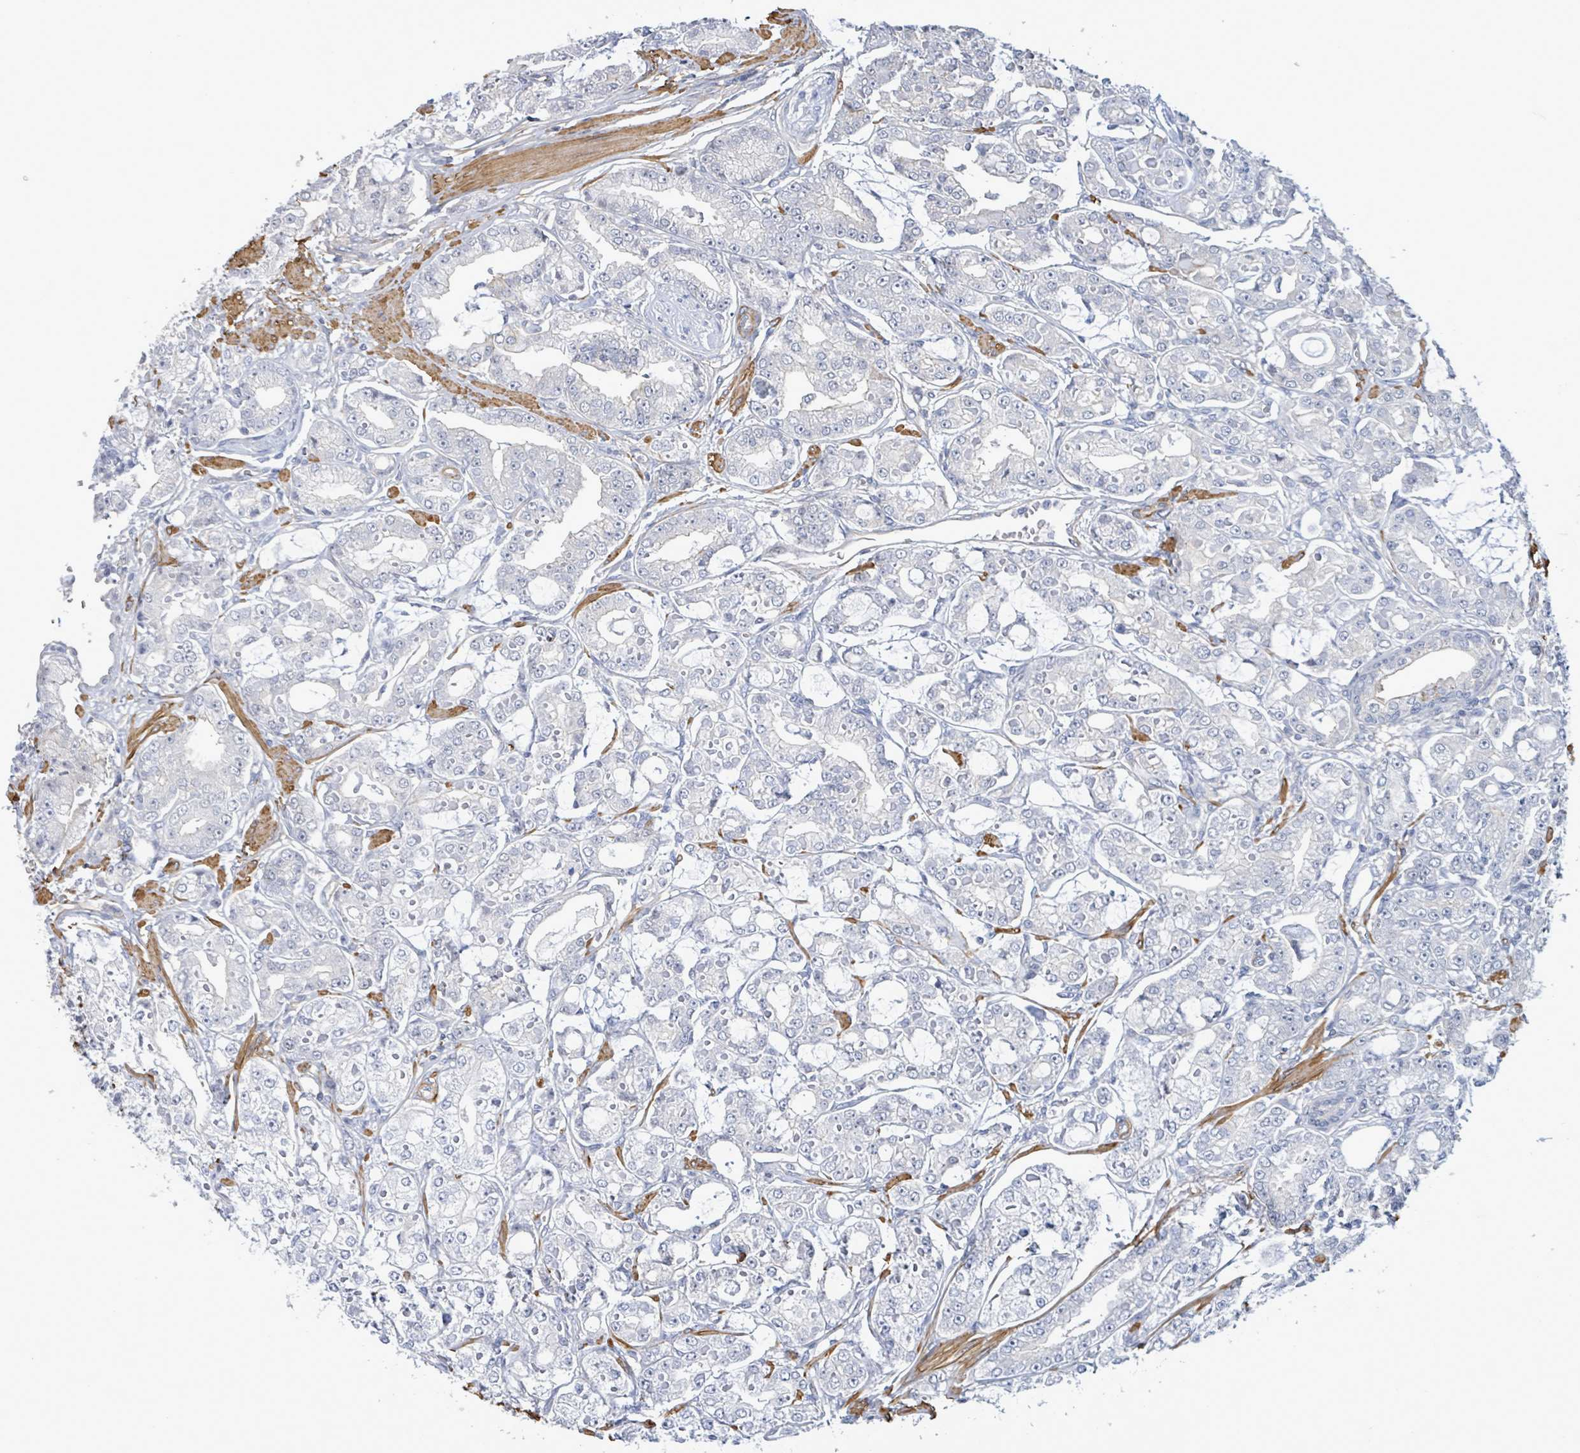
{"staining": {"intensity": "negative", "quantity": "none", "location": "none"}, "tissue": "prostate cancer", "cell_type": "Tumor cells", "image_type": "cancer", "snomed": [{"axis": "morphology", "description": "Adenocarcinoma, High grade"}, {"axis": "topography", "description": "Prostate"}], "caption": "The histopathology image shows no significant positivity in tumor cells of prostate adenocarcinoma (high-grade).", "gene": "DMRTC1B", "patient": {"sex": "male", "age": 71}}